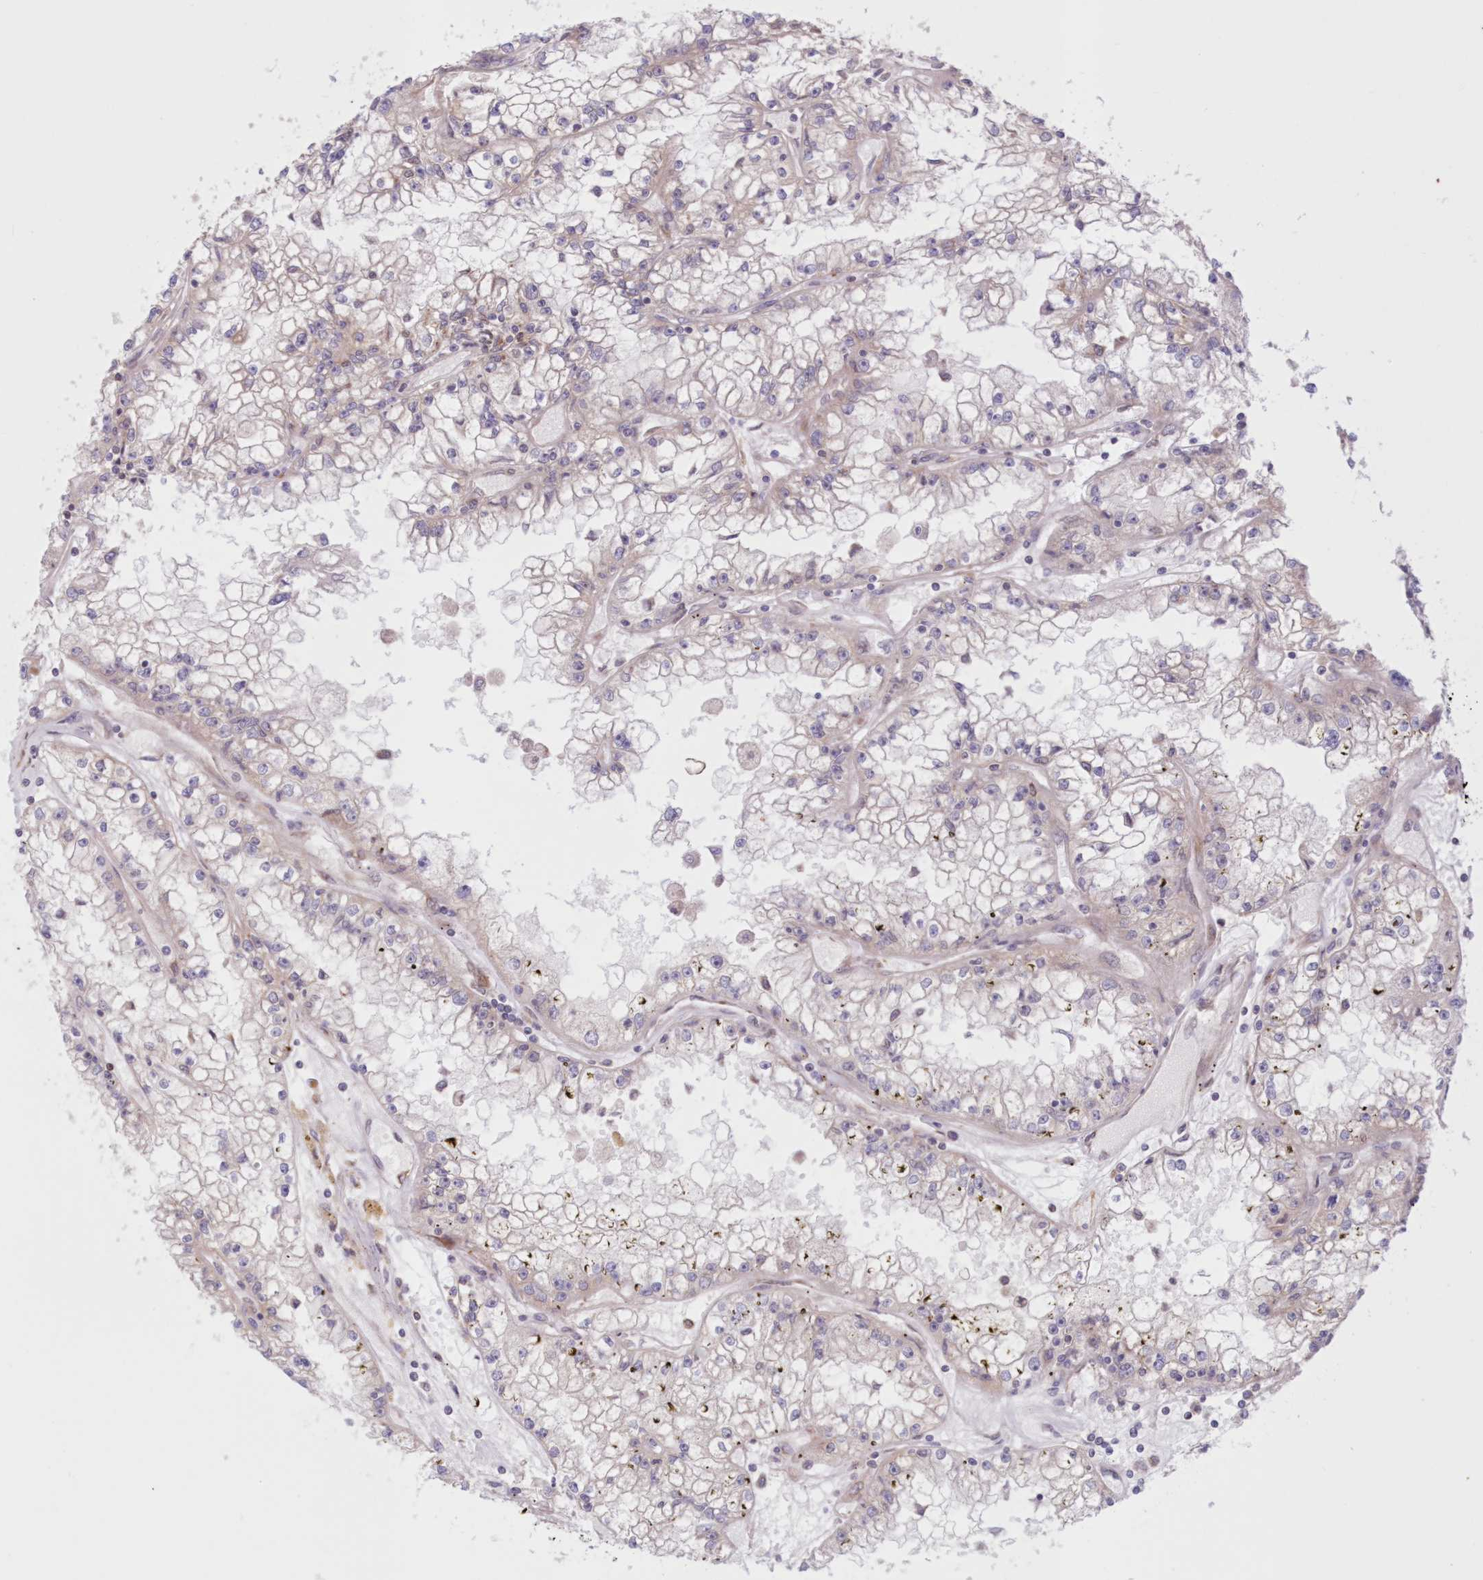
{"staining": {"intensity": "weak", "quantity": "<25%", "location": "cytoplasmic/membranous"}, "tissue": "renal cancer", "cell_type": "Tumor cells", "image_type": "cancer", "snomed": [{"axis": "morphology", "description": "Adenocarcinoma, NOS"}, {"axis": "topography", "description": "Kidney"}], "caption": "Tumor cells show no significant protein staining in renal cancer (adenocarcinoma). The staining was performed using DAB (3,3'-diaminobenzidine) to visualize the protein expression in brown, while the nuclei were stained in blue with hematoxylin (Magnification: 20x).", "gene": "PCYOX1L", "patient": {"sex": "male", "age": 56}}